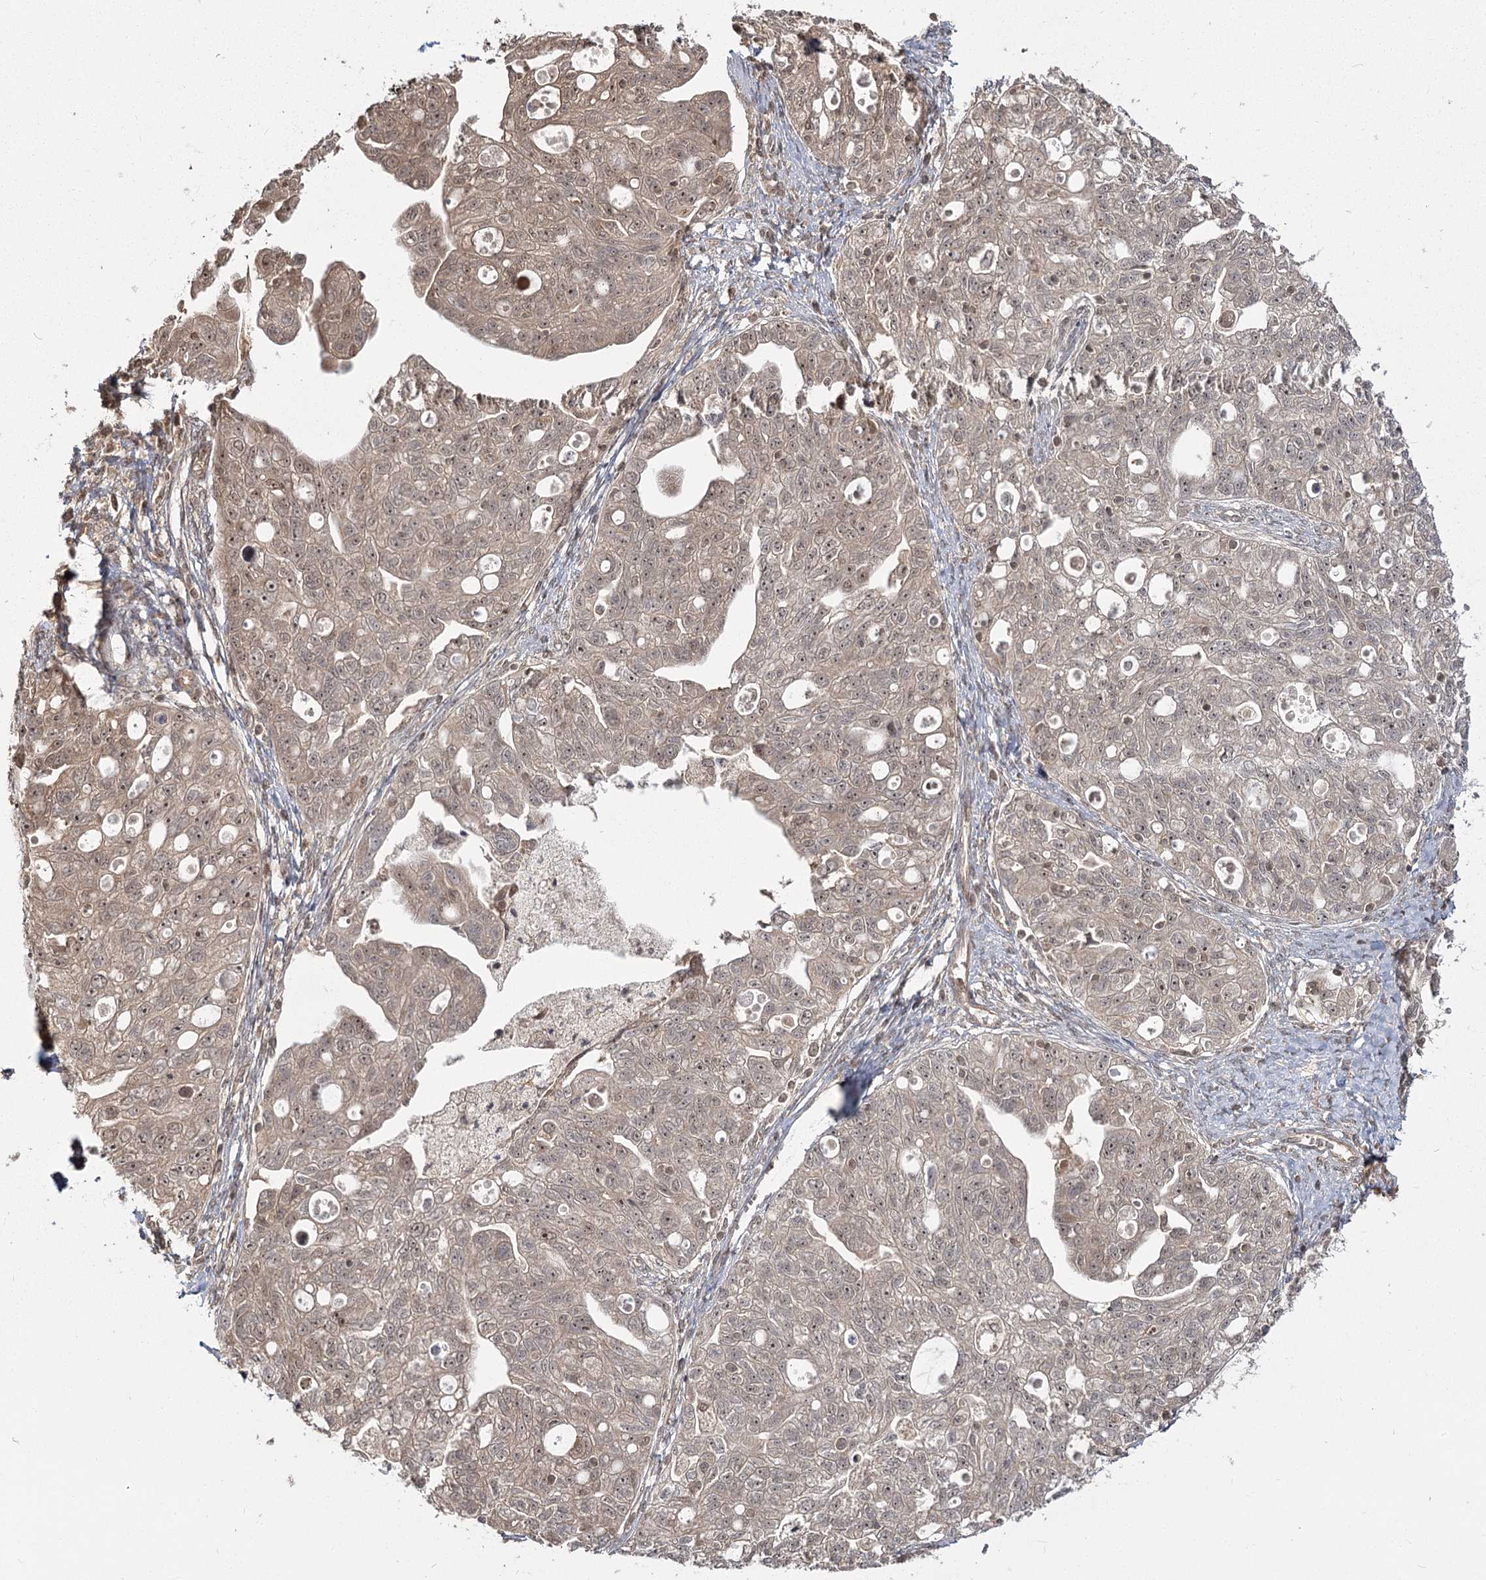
{"staining": {"intensity": "moderate", "quantity": ">75%", "location": "cytoplasmic/membranous,nuclear"}, "tissue": "ovarian cancer", "cell_type": "Tumor cells", "image_type": "cancer", "snomed": [{"axis": "morphology", "description": "Carcinoma, NOS"}, {"axis": "morphology", "description": "Cystadenocarcinoma, serous, NOS"}, {"axis": "topography", "description": "Ovary"}], "caption": "Ovarian cancer (carcinoma) stained with DAB (3,3'-diaminobenzidine) immunohistochemistry (IHC) displays medium levels of moderate cytoplasmic/membranous and nuclear staining in approximately >75% of tumor cells. (Brightfield microscopy of DAB IHC at high magnification).", "gene": "R3HDM2", "patient": {"sex": "female", "age": 69}}